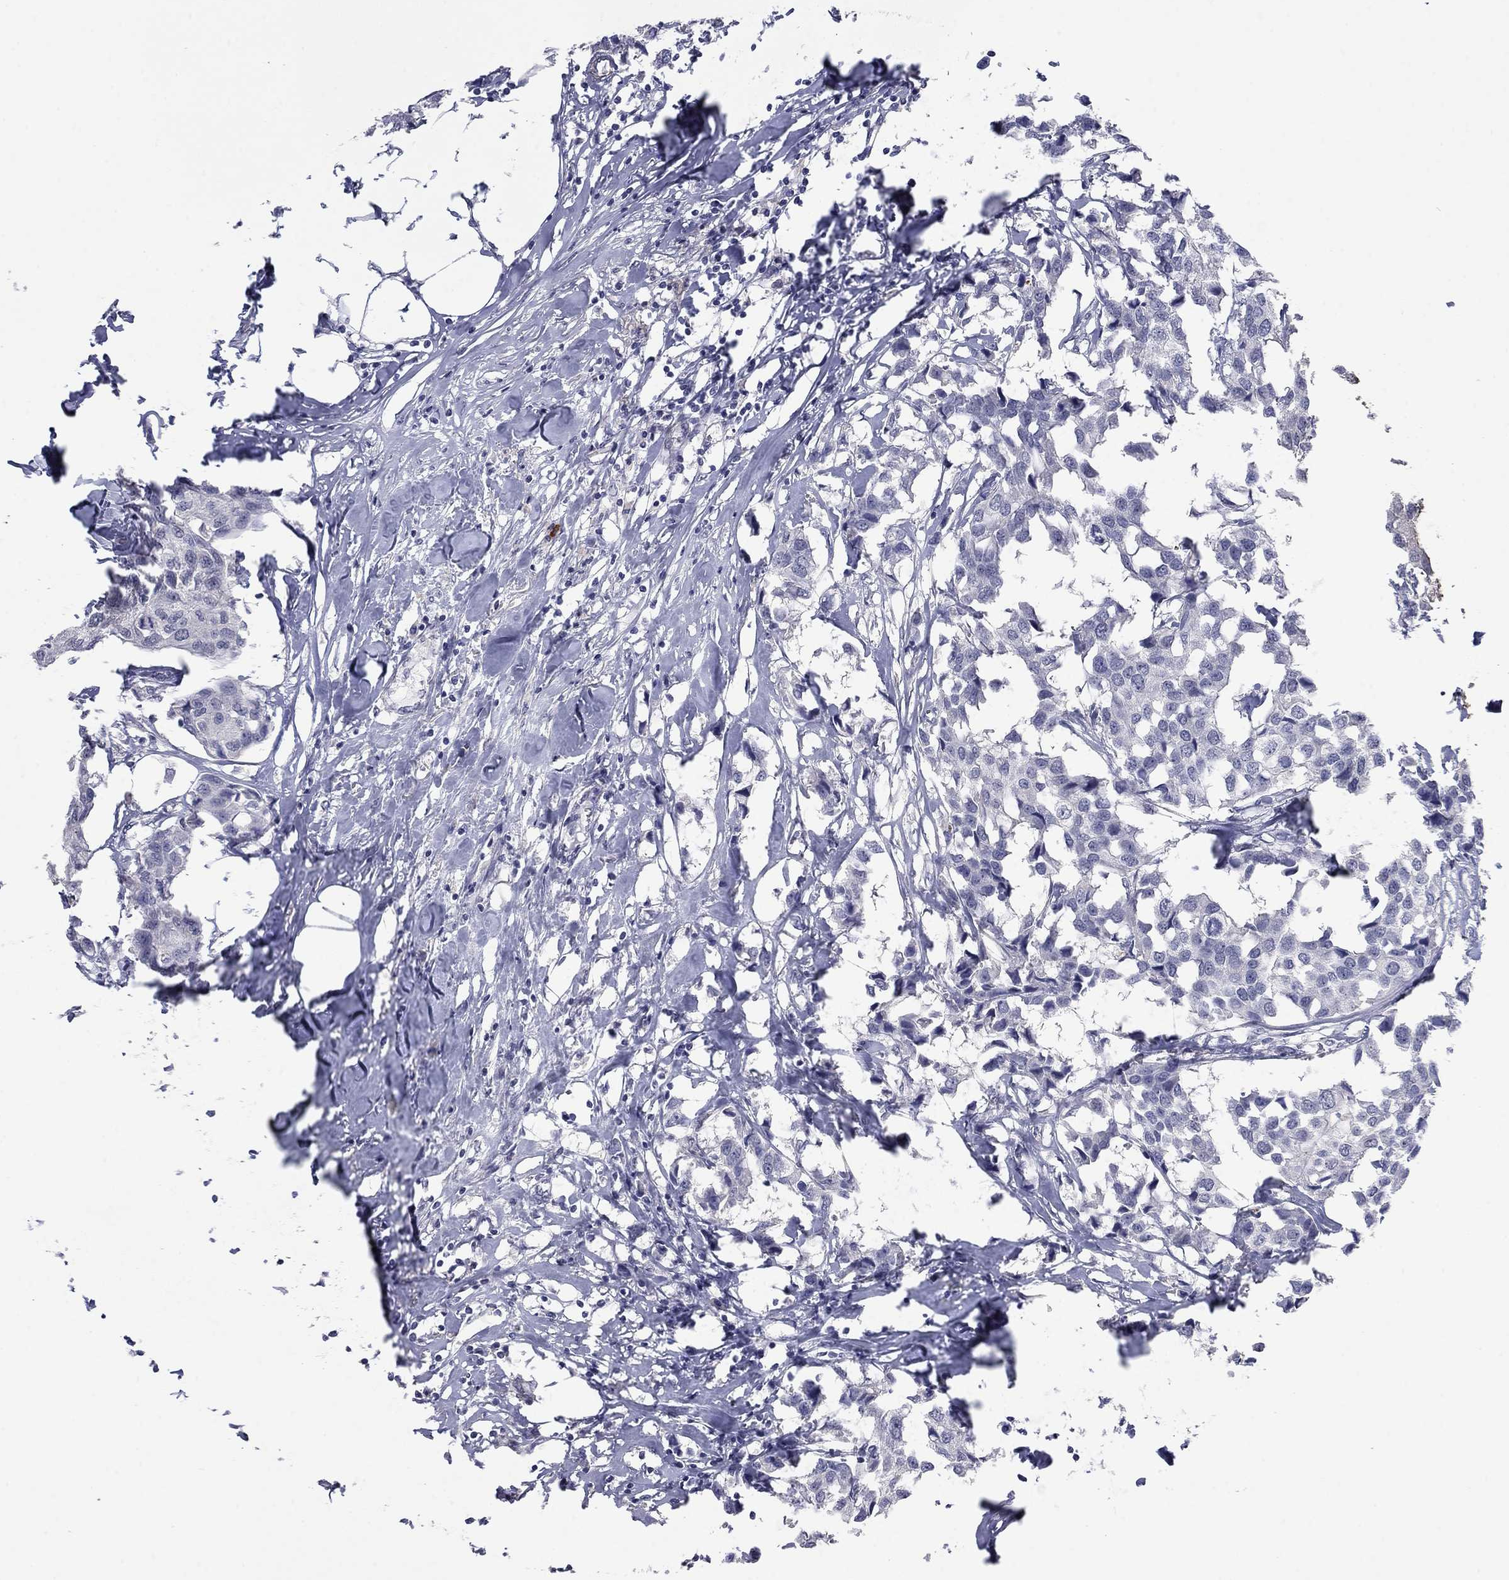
{"staining": {"intensity": "negative", "quantity": "none", "location": "none"}, "tissue": "breast cancer", "cell_type": "Tumor cells", "image_type": "cancer", "snomed": [{"axis": "morphology", "description": "Duct carcinoma"}, {"axis": "topography", "description": "Breast"}], "caption": "Tumor cells show no significant expression in breast intraductal carcinoma. The staining was performed using DAB to visualize the protein expression in brown, while the nuclei were stained in blue with hematoxylin (Magnification: 20x).", "gene": "IP6K3", "patient": {"sex": "female", "age": 80}}